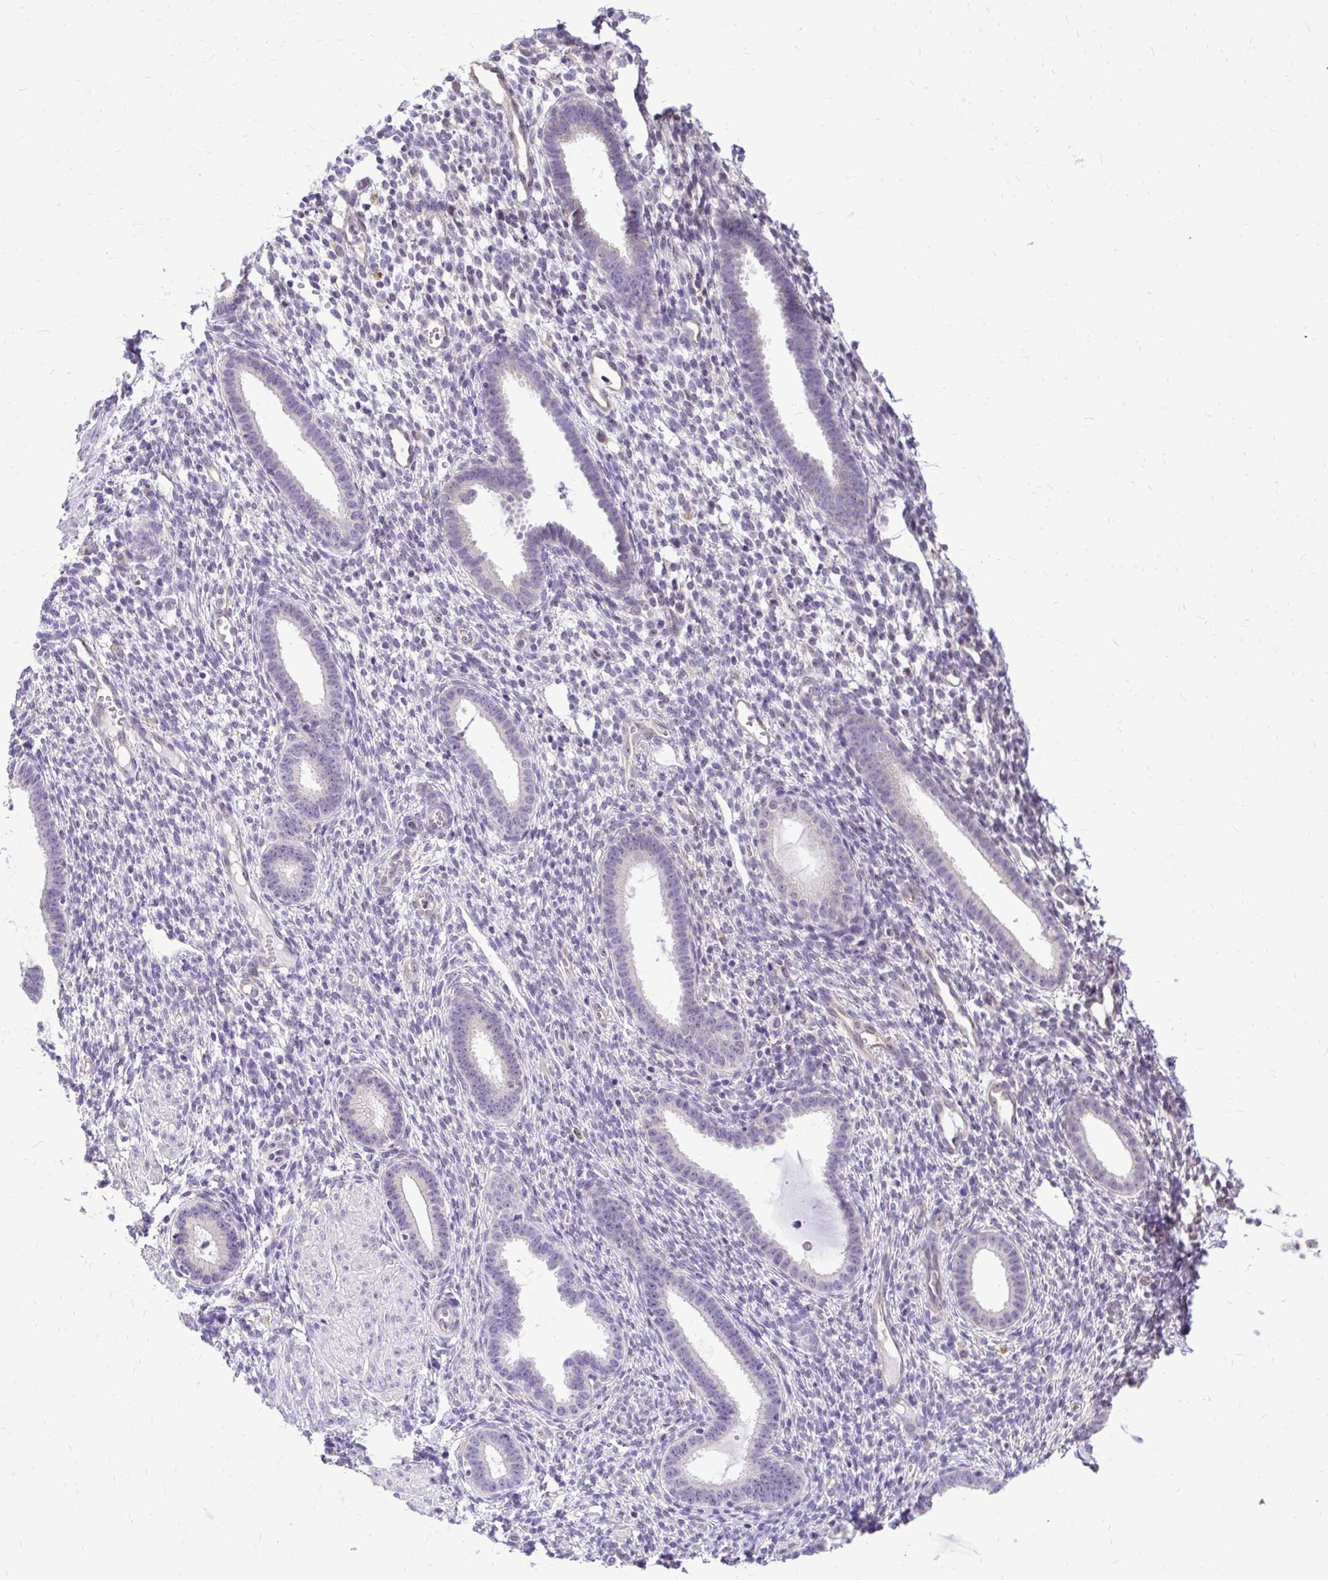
{"staining": {"intensity": "negative", "quantity": "none", "location": "none"}, "tissue": "endometrium", "cell_type": "Cells in endometrial stroma", "image_type": "normal", "snomed": [{"axis": "morphology", "description": "Normal tissue, NOS"}, {"axis": "topography", "description": "Endometrium"}], "caption": "Cells in endometrial stroma are negative for protein expression in normal human endometrium.", "gene": "NIFK", "patient": {"sex": "female", "age": 36}}